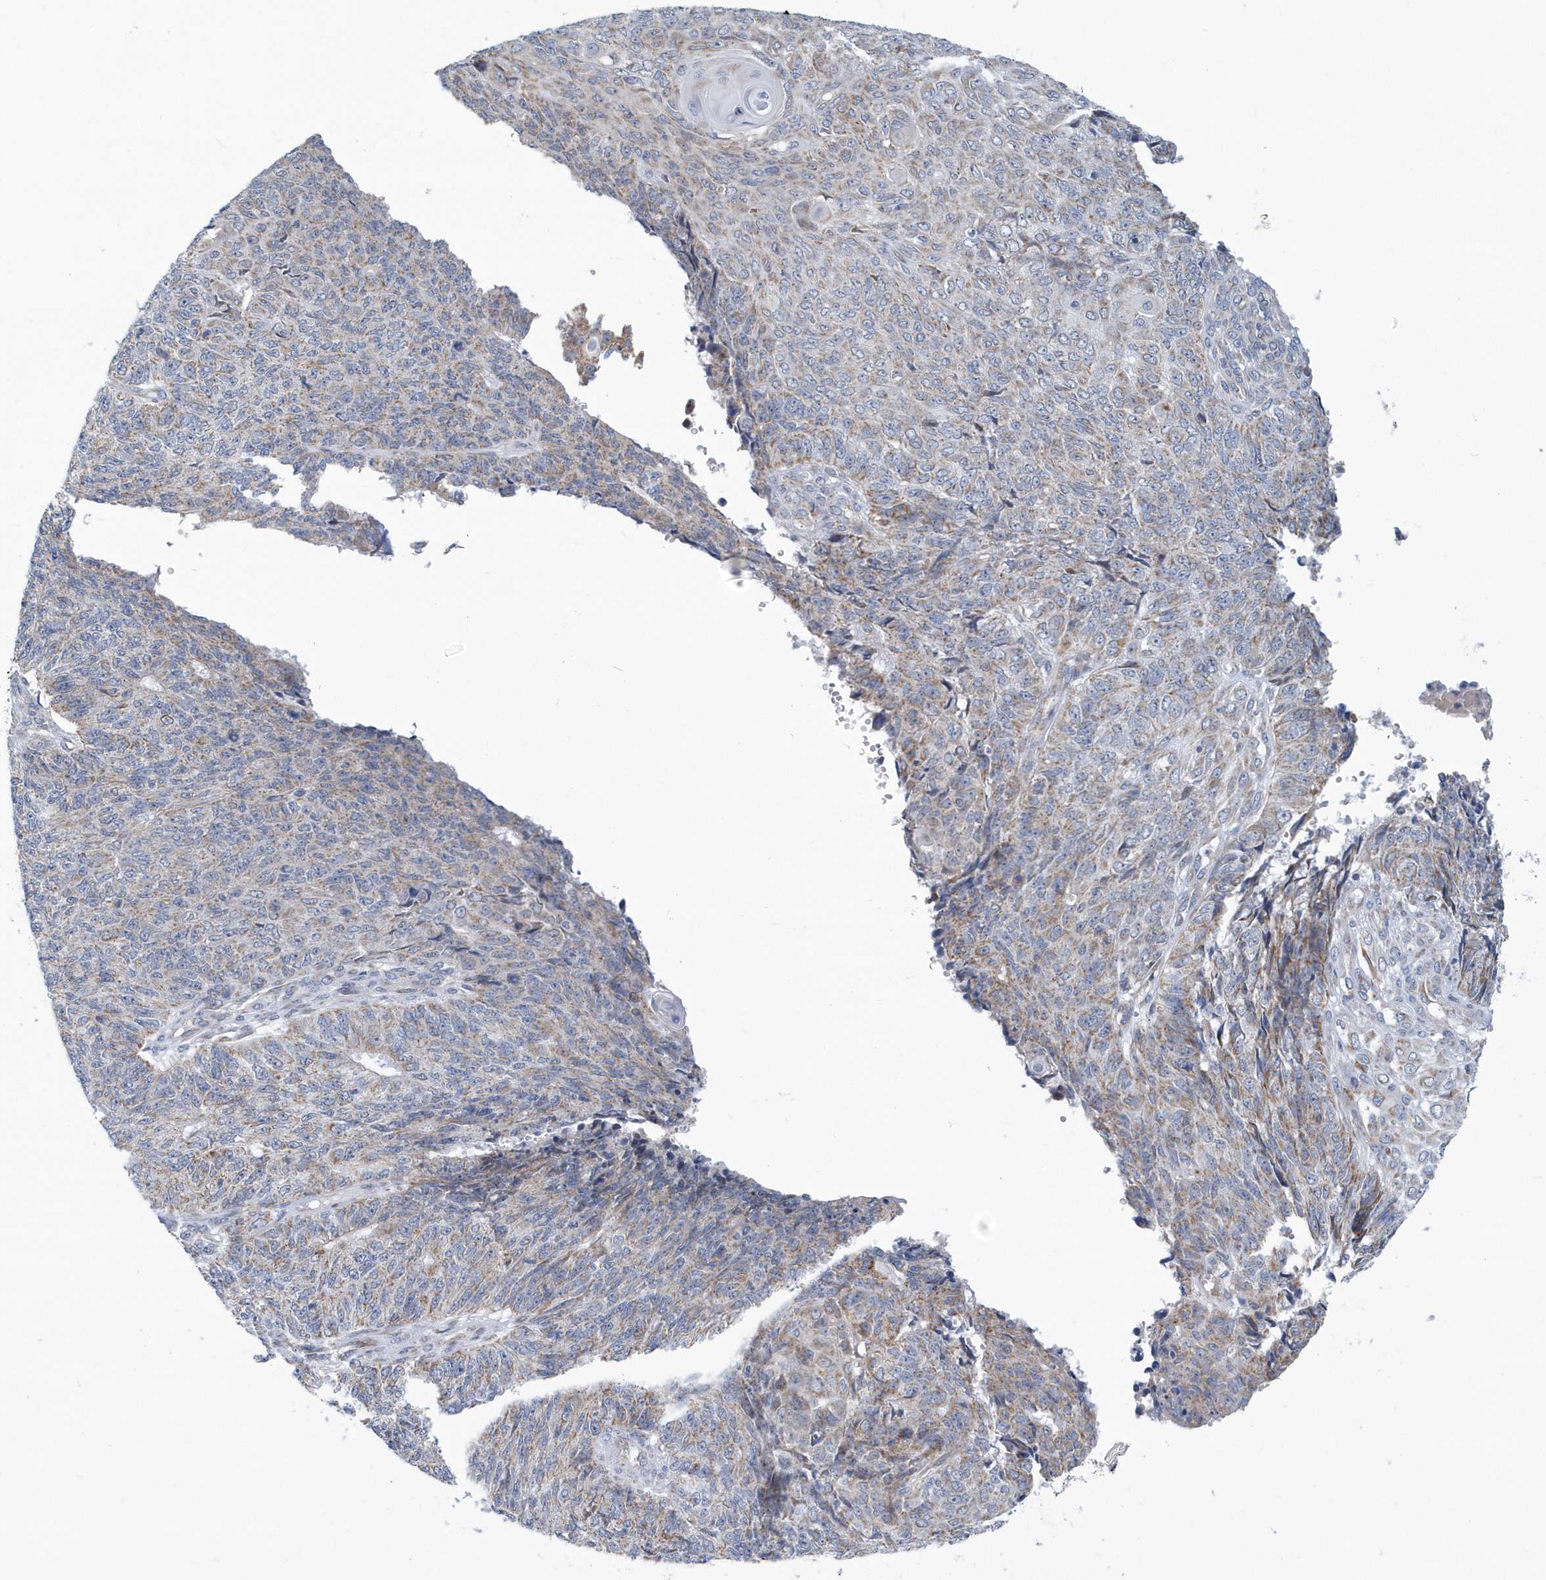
{"staining": {"intensity": "weak", "quantity": "25%-75%", "location": "cytoplasmic/membranous"}, "tissue": "endometrial cancer", "cell_type": "Tumor cells", "image_type": "cancer", "snomed": [{"axis": "morphology", "description": "Adenocarcinoma, NOS"}, {"axis": "topography", "description": "Endometrium"}], "caption": "Protein analysis of endometrial cancer tissue shows weak cytoplasmic/membranous staining in about 25%-75% of tumor cells.", "gene": "VWA5B2", "patient": {"sex": "female", "age": 32}}